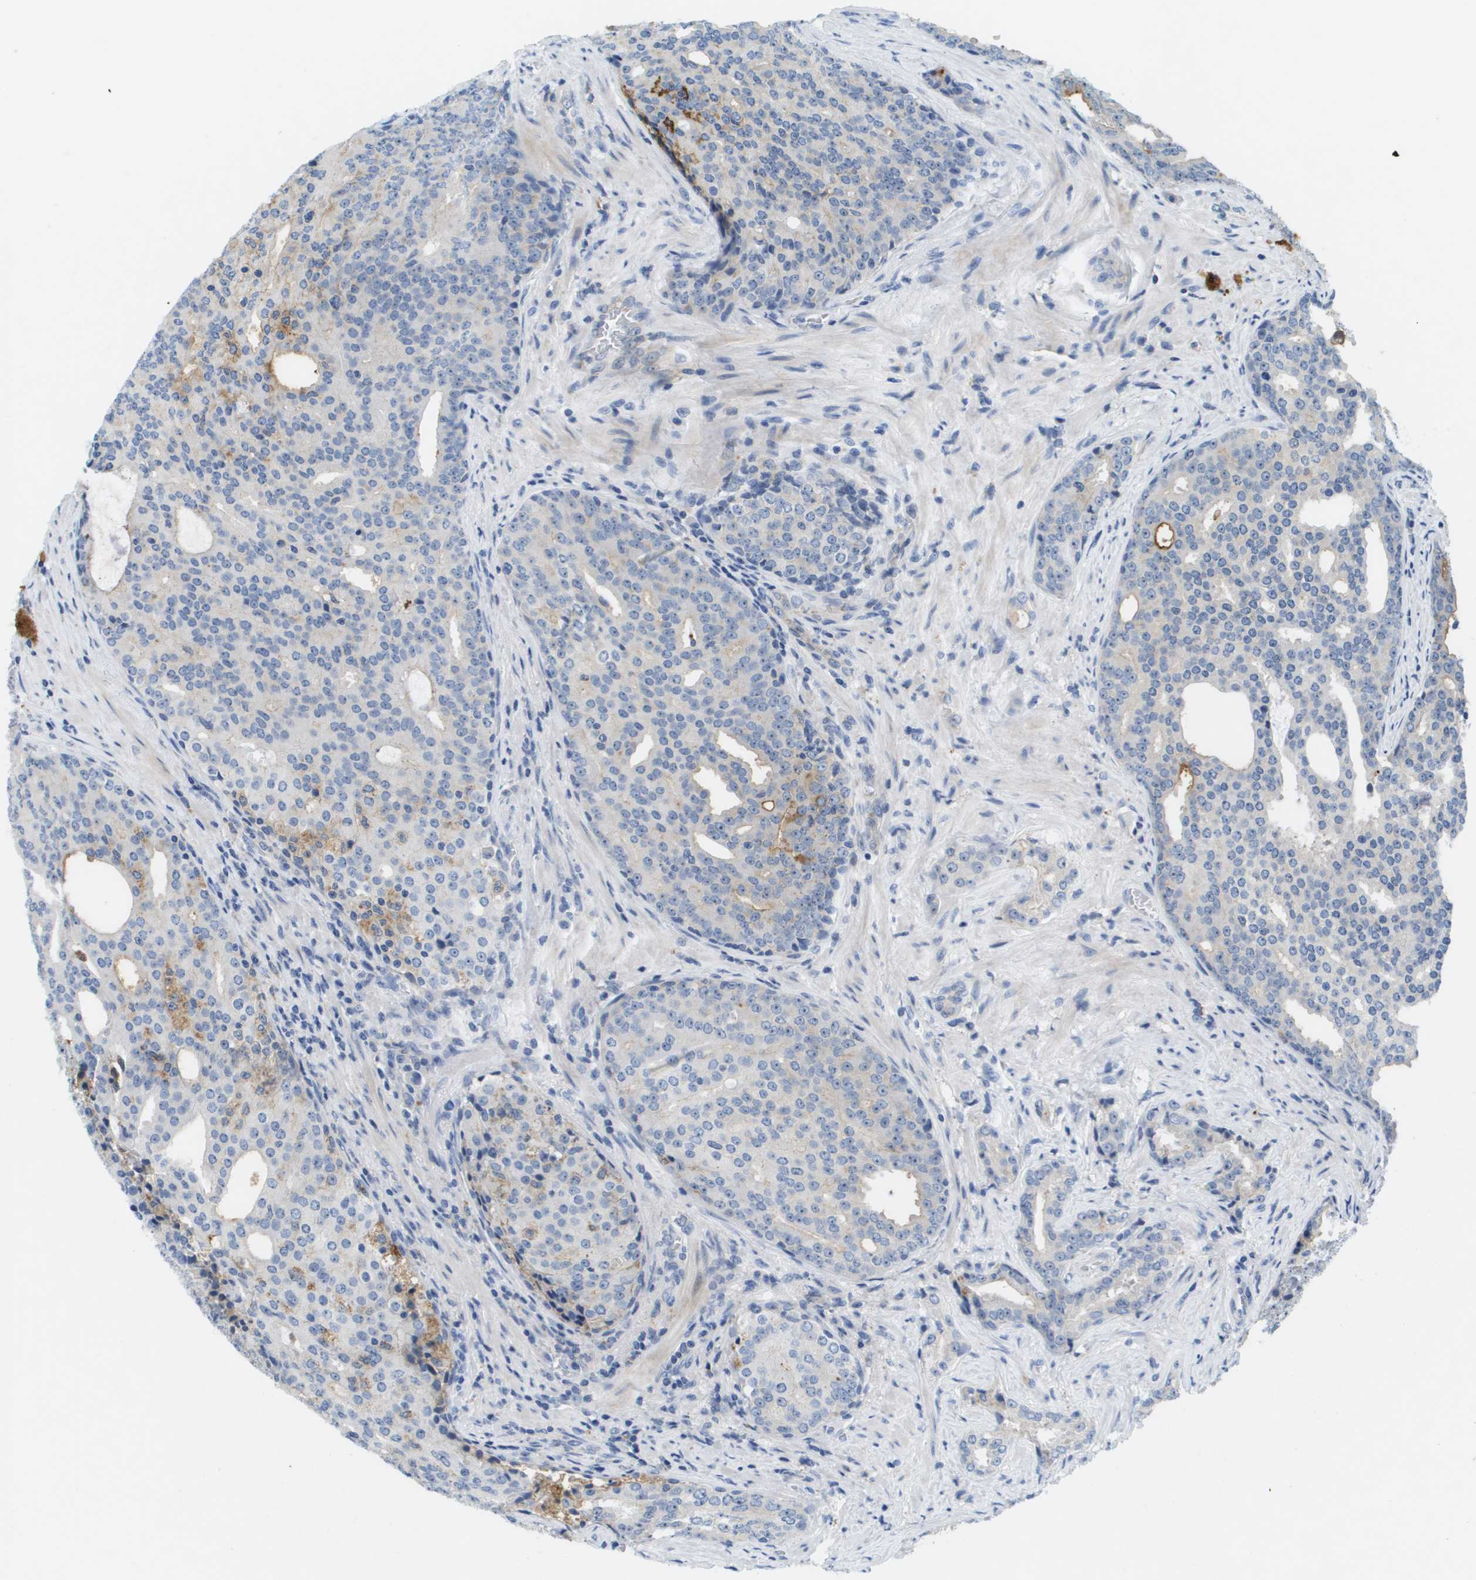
{"staining": {"intensity": "weak", "quantity": "<25%", "location": "cytoplasmic/membranous"}, "tissue": "prostate cancer", "cell_type": "Tumor cells", "image_type": "cancer", "snomed": [{"axis": "morphology", "description": "Adenocarcinoma, High grade"}, {"axis": "topography", "description": "Prostate"}], "caption": "There is no significant expression in tumor cells of prostate cancer. The staining was performed using DAB to visualize the protein expression in brown, while the nuclei were stained in blue with hematoxylin (Magnification: 20x).", "gene": "LIPG", "patient": {"sex": "male", "age": 71}}